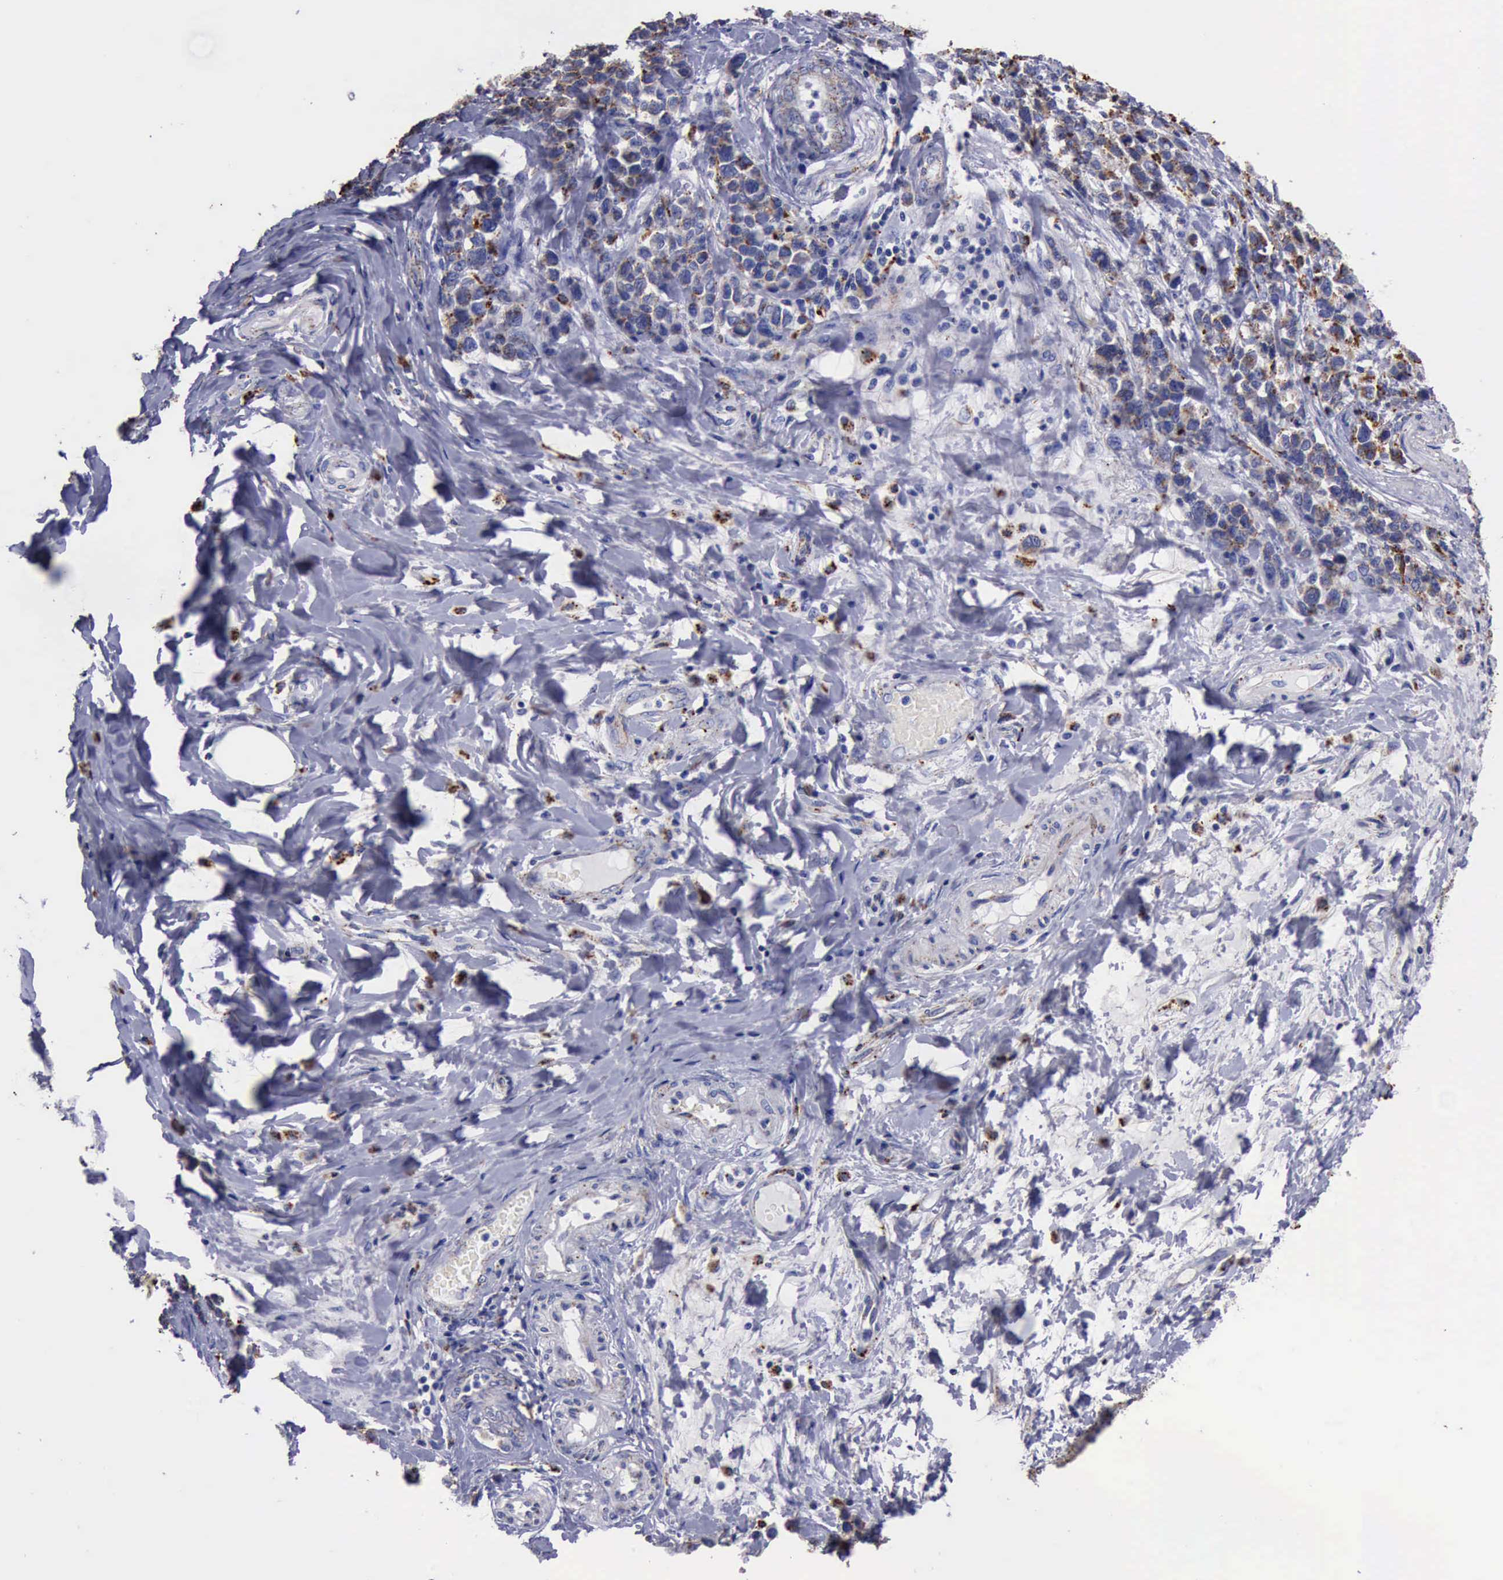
{"staining": {"intensity": "moderate", "quantity": "25%-75%", "location": "cytoplasmic/membranous"}, "tissue": "stomach cancer", "cell_type": "Tumor cells", "image_type": "cancer", "snomed": [{"axis": "morphology", "description": "Adenocarcinoma, NOS"}, {"axis": "topography", "description": "Stomach, upper"}], "caption": "An image of human stomach cancer (adenocarcinoma) stained for a protein reveals moderate cytoplasmic/membranous brown staining in tumor cells. The protein of interest is stained brown, and the nuclei are stained in blue (DAB IHC with brightfield microscopy, high magnification).", "gene": "CTSD", "patient": {"sex": "male", "age": 71}}